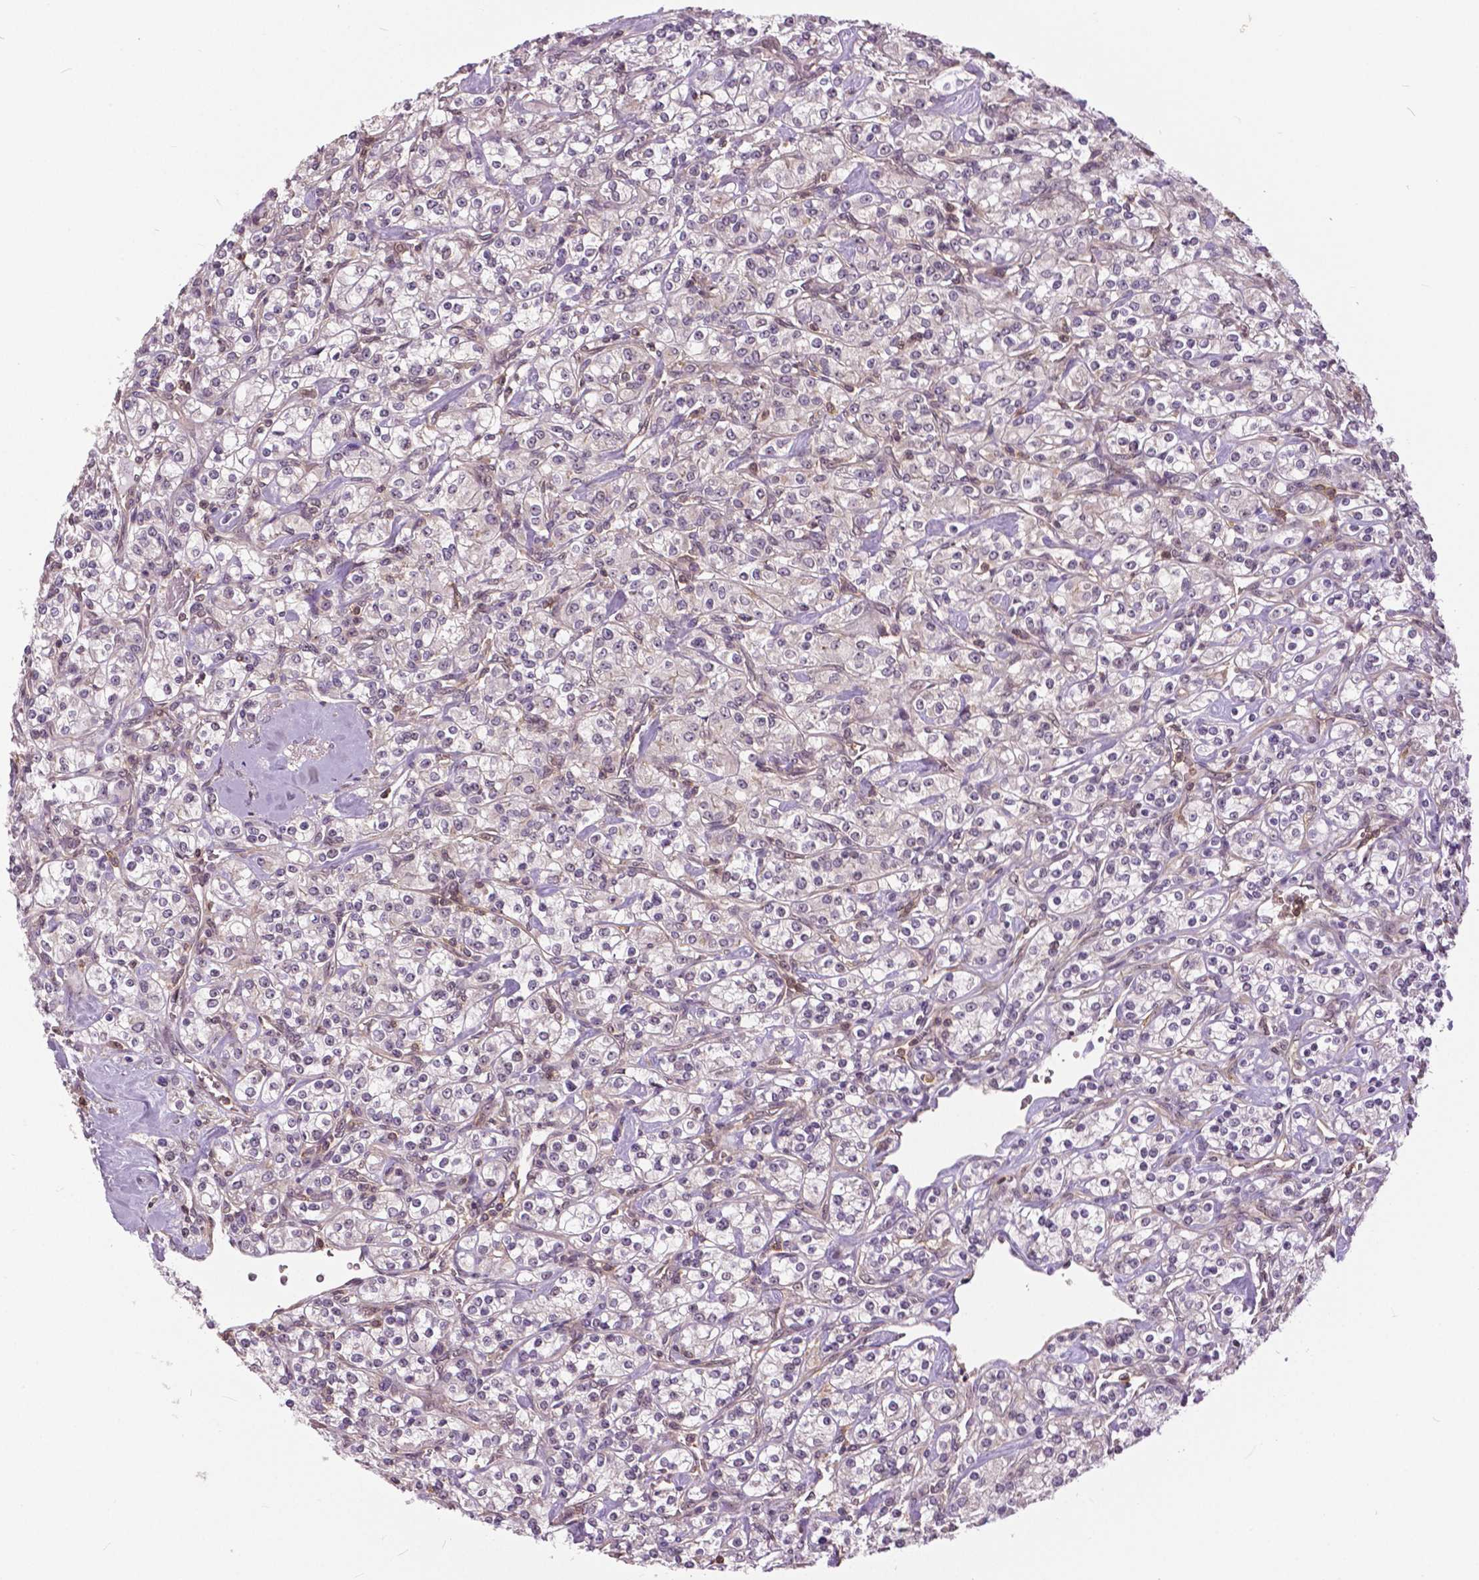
{"staining": {"intensity": "negative", "quantity": "none", "location": "none"}, "tissue": "renal cancer", "cell_type": "Tumor cells", "image_type": "cancer", "snomed": [{"axis": "morphology", "description": "Adenocarcinoma, NOS"}, {"axis": "topography", "description": "Kidney"}], "caption": "A micrograph of human renal cancer is negative for staining in tumor cells. The staining was performed using DAB to visualize the protein expression in brown, while the nuclei were stained in blue with hematoxylin (Magnification: 20x).", "gene": "ANXA13", "patient": {"sex": "male", "age": 77}}